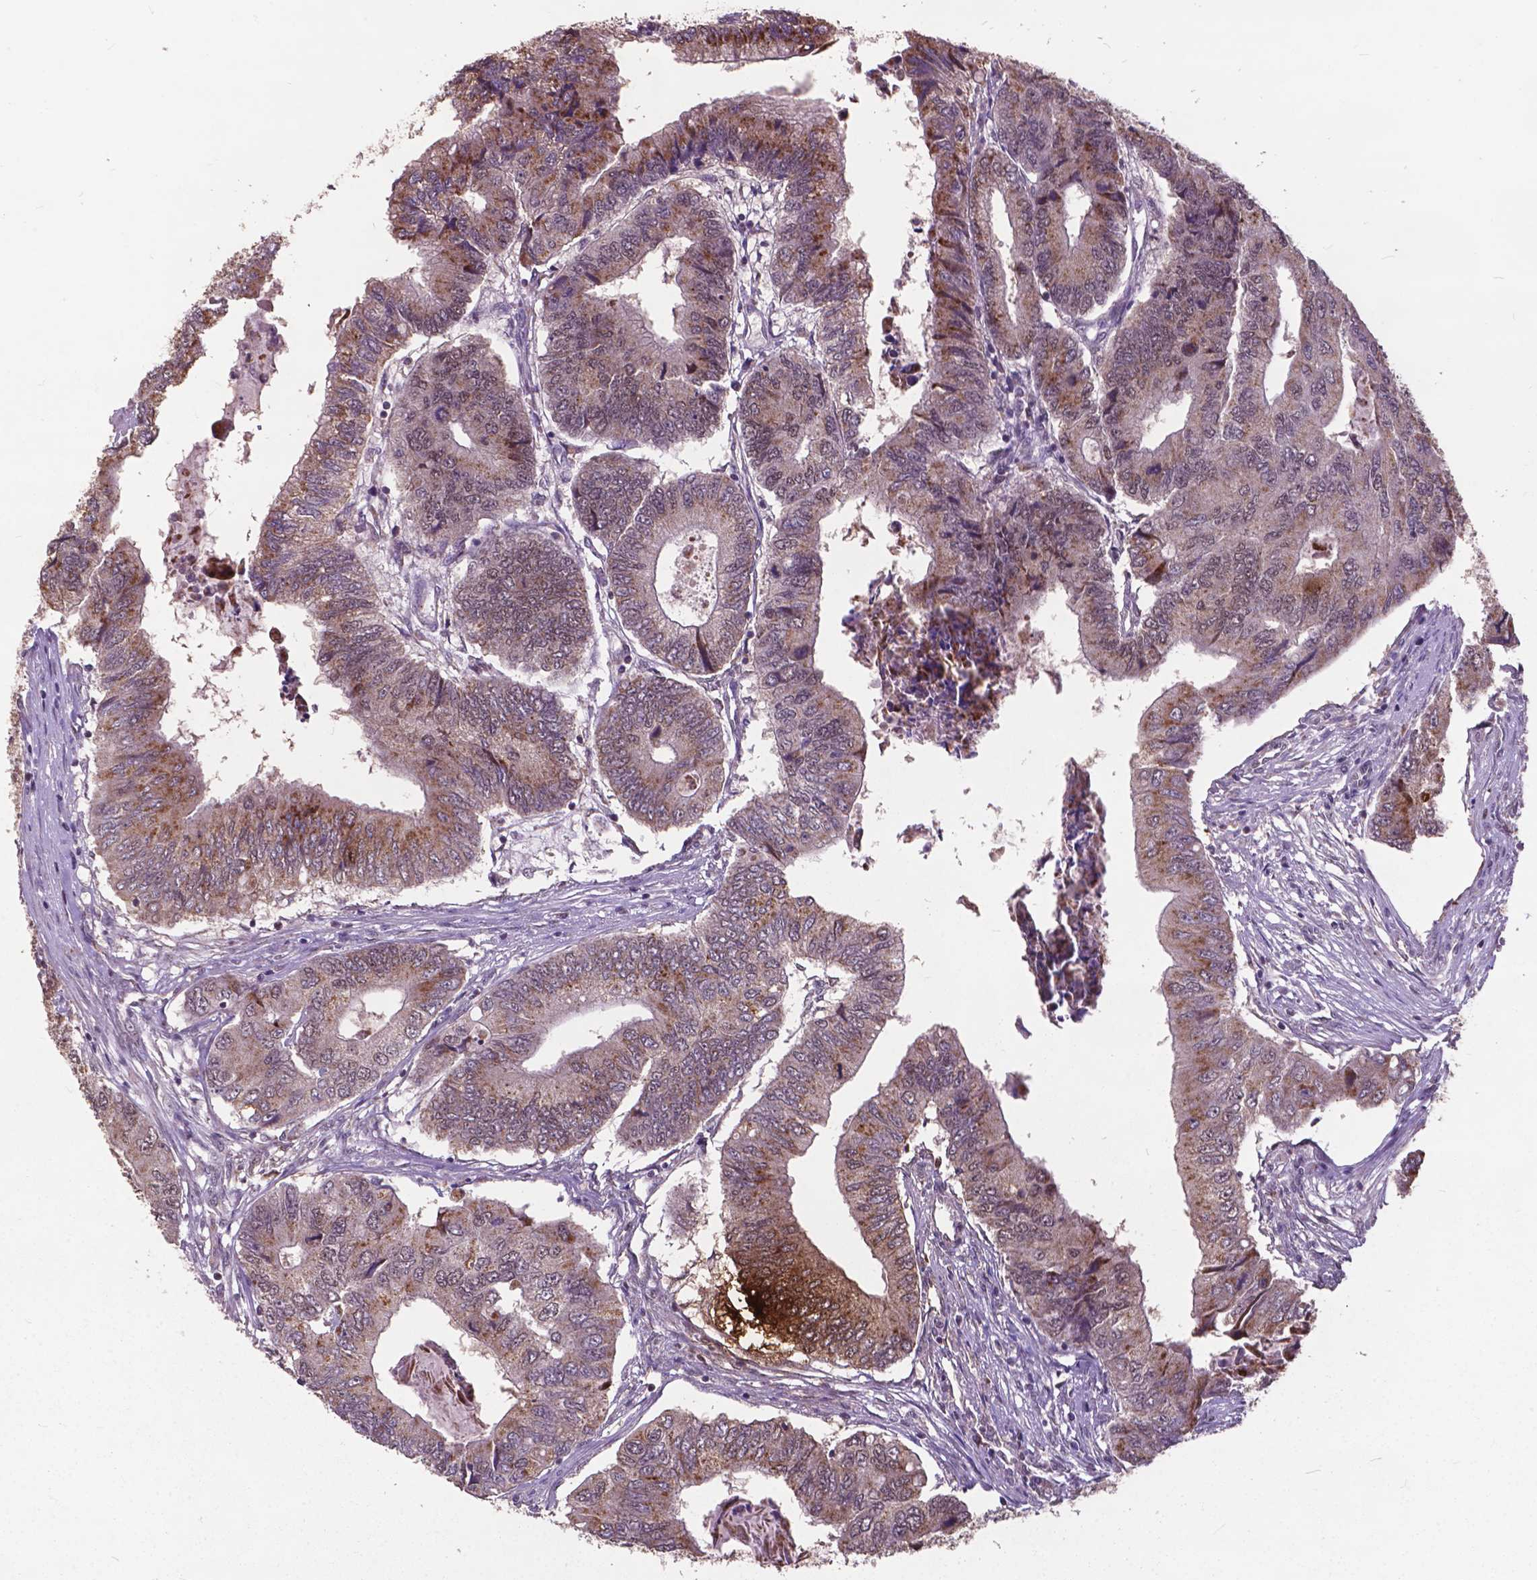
{"staining": {"intensity": "moderate", "quantity": "25%-75%", "location": "cytoplasmic/membranous,nuclear"}, "tissue": "colorectal cancer", "cell_type": "Tumor cells", "image_type": "cancer", "snomed": [{"axis": "morphology", "description": "Adenocarcinoma, NOS"}, {"axis": "topography", "description": "Colon"}], "caption": "Colorectal cancer (adenocarcinoma) was stained to show a protein in brown. There is medium levels of moderate cytoplasmic/membranous and nuclear staining in approximately 25%-75% of tumor cells.", "gene": "MSH2", "patient": {"sex": "male", "age": 53}}